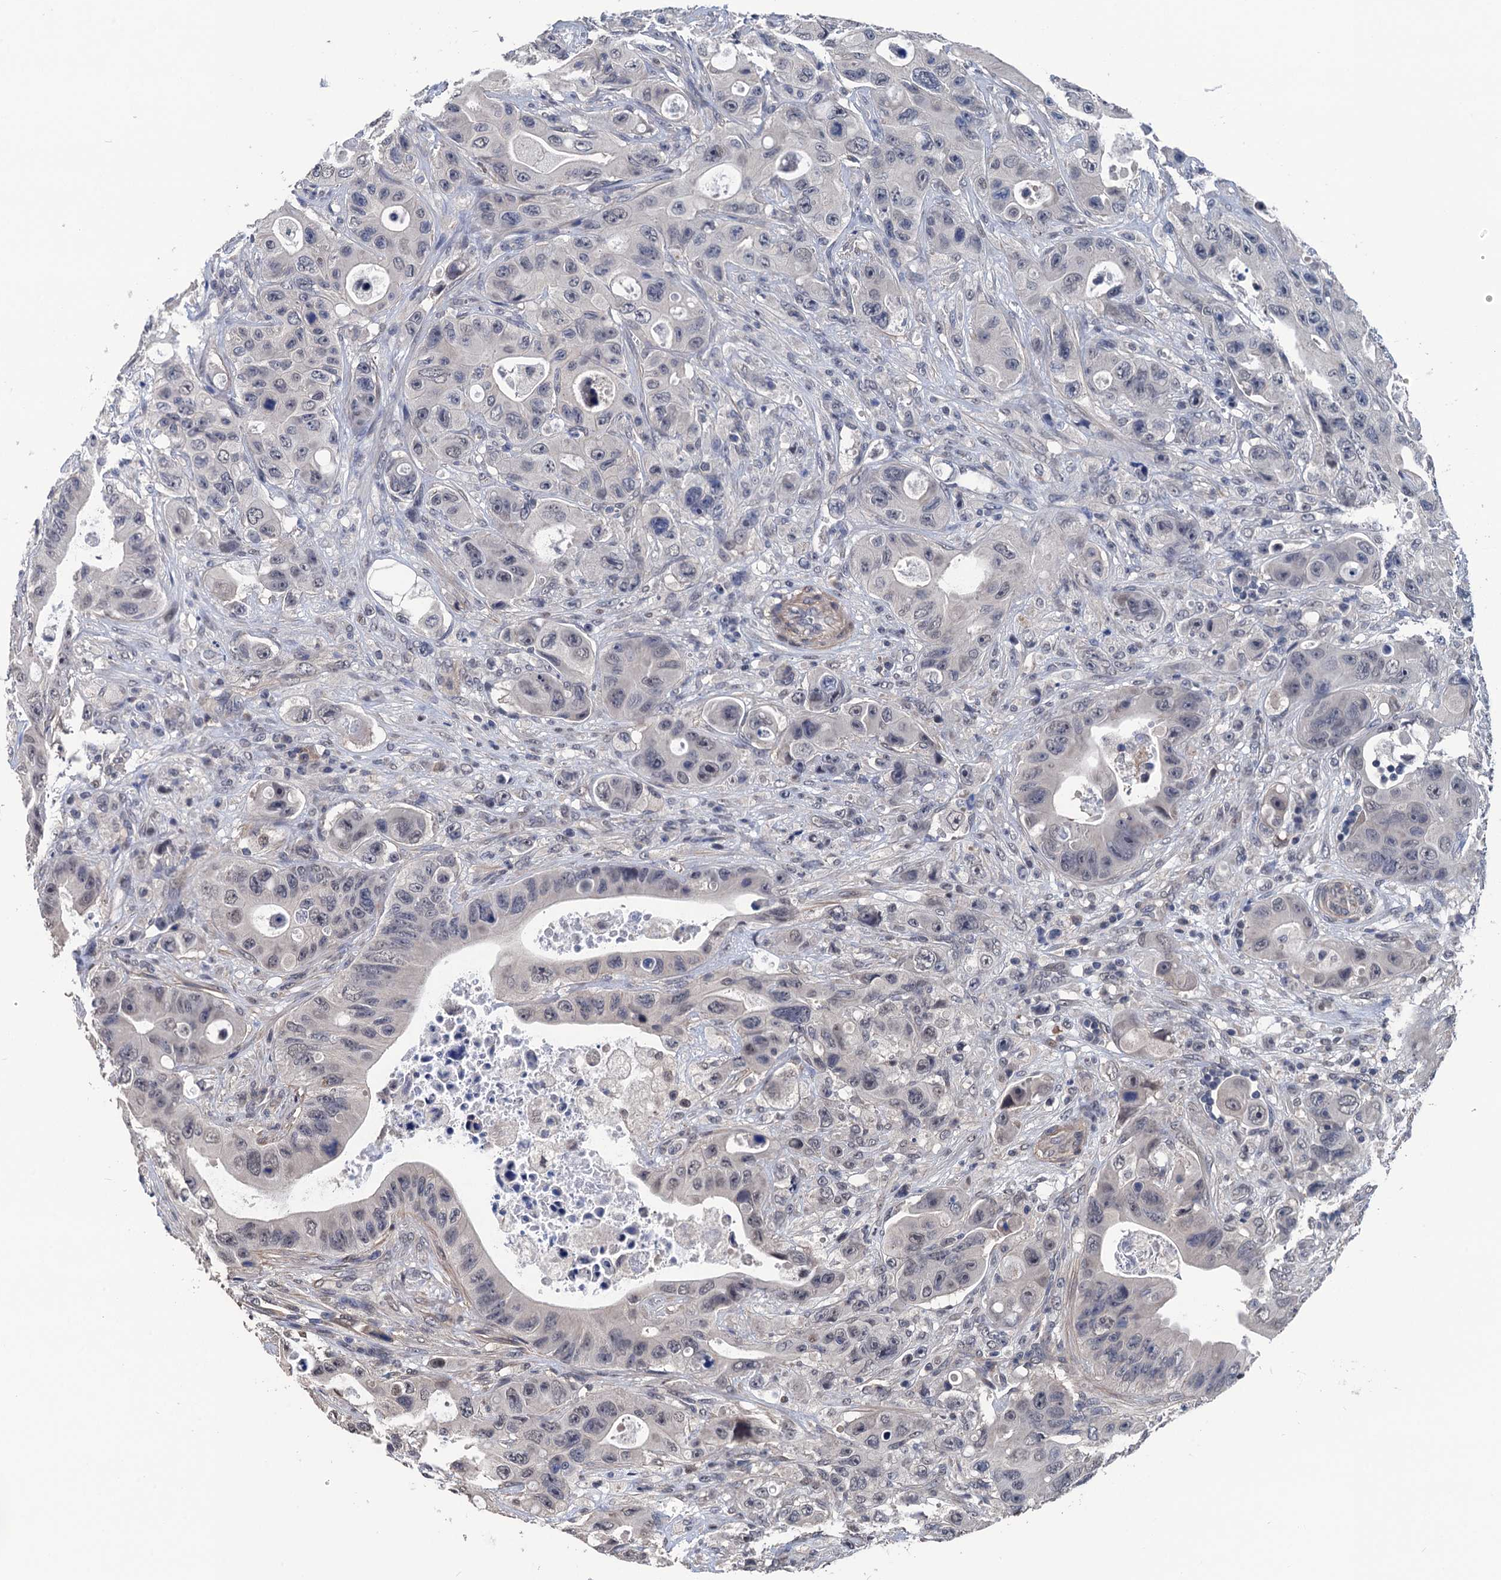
{"staining": {"intensity": "negative", "quantity": "none", "location": "none"}, "tissue": "colorectal cancer", "cell_type": "Tumor cells", "image_type": "cancer", "snomed": [{"axis": "morphology", "description": "Adenocarcinoma, NOS"}, {"axis": "topography", "description": "Colon"}], "caption": "Colorectal cancer (adenocarcinoma) was stained to show a protein in brown. There is no significant staining in tumor cells. (DAB (3,3'-diaminobenzidine) immunohistochemistry (IHC) visualized using brightfield microscopy, high magnification).", "gene": "ART5", "patient": {"sex": "female", "age": 46}}